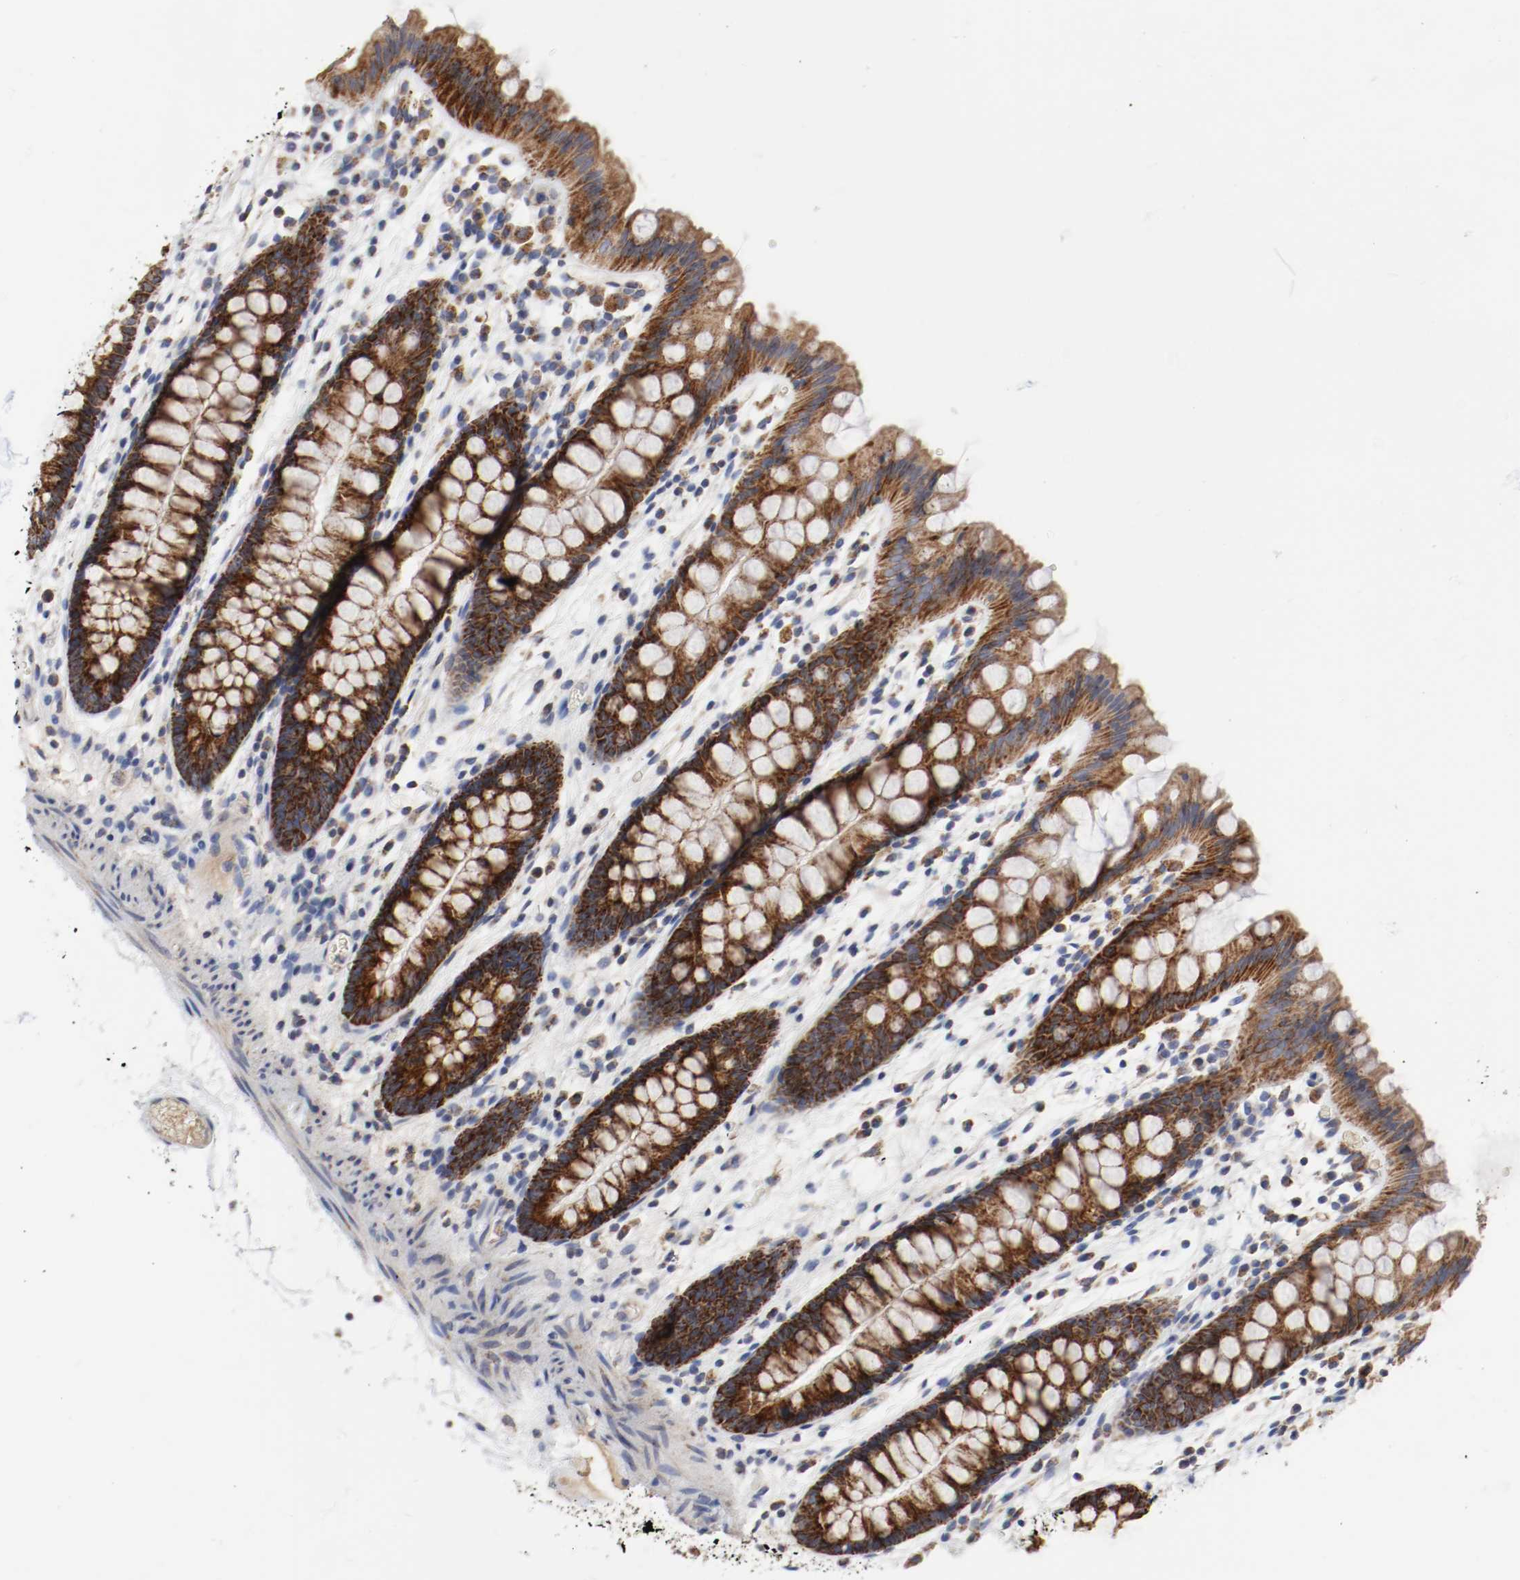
{"staining": {"intensity": "weak", "quantity": ">75%", "location": "cytoplasmic/membranous"}, "tissue": "colon", "cell_type": "Endothelial cells", "image_type": "normal", "snomed": [{"axis": "morphology", "description": "Normal tissue, NOS"}, {"axis": "topography", "description": "Smooth muscle"}, {"axis": "topography", "description": "Colon"}], "caption": "A brown stain shows weak cytoplasmic/membranous staining of a protein in endothelial cells of unremarkable colon.", "gene": "AFG3L2", "patient": {"sex": "male", "age": 67}}